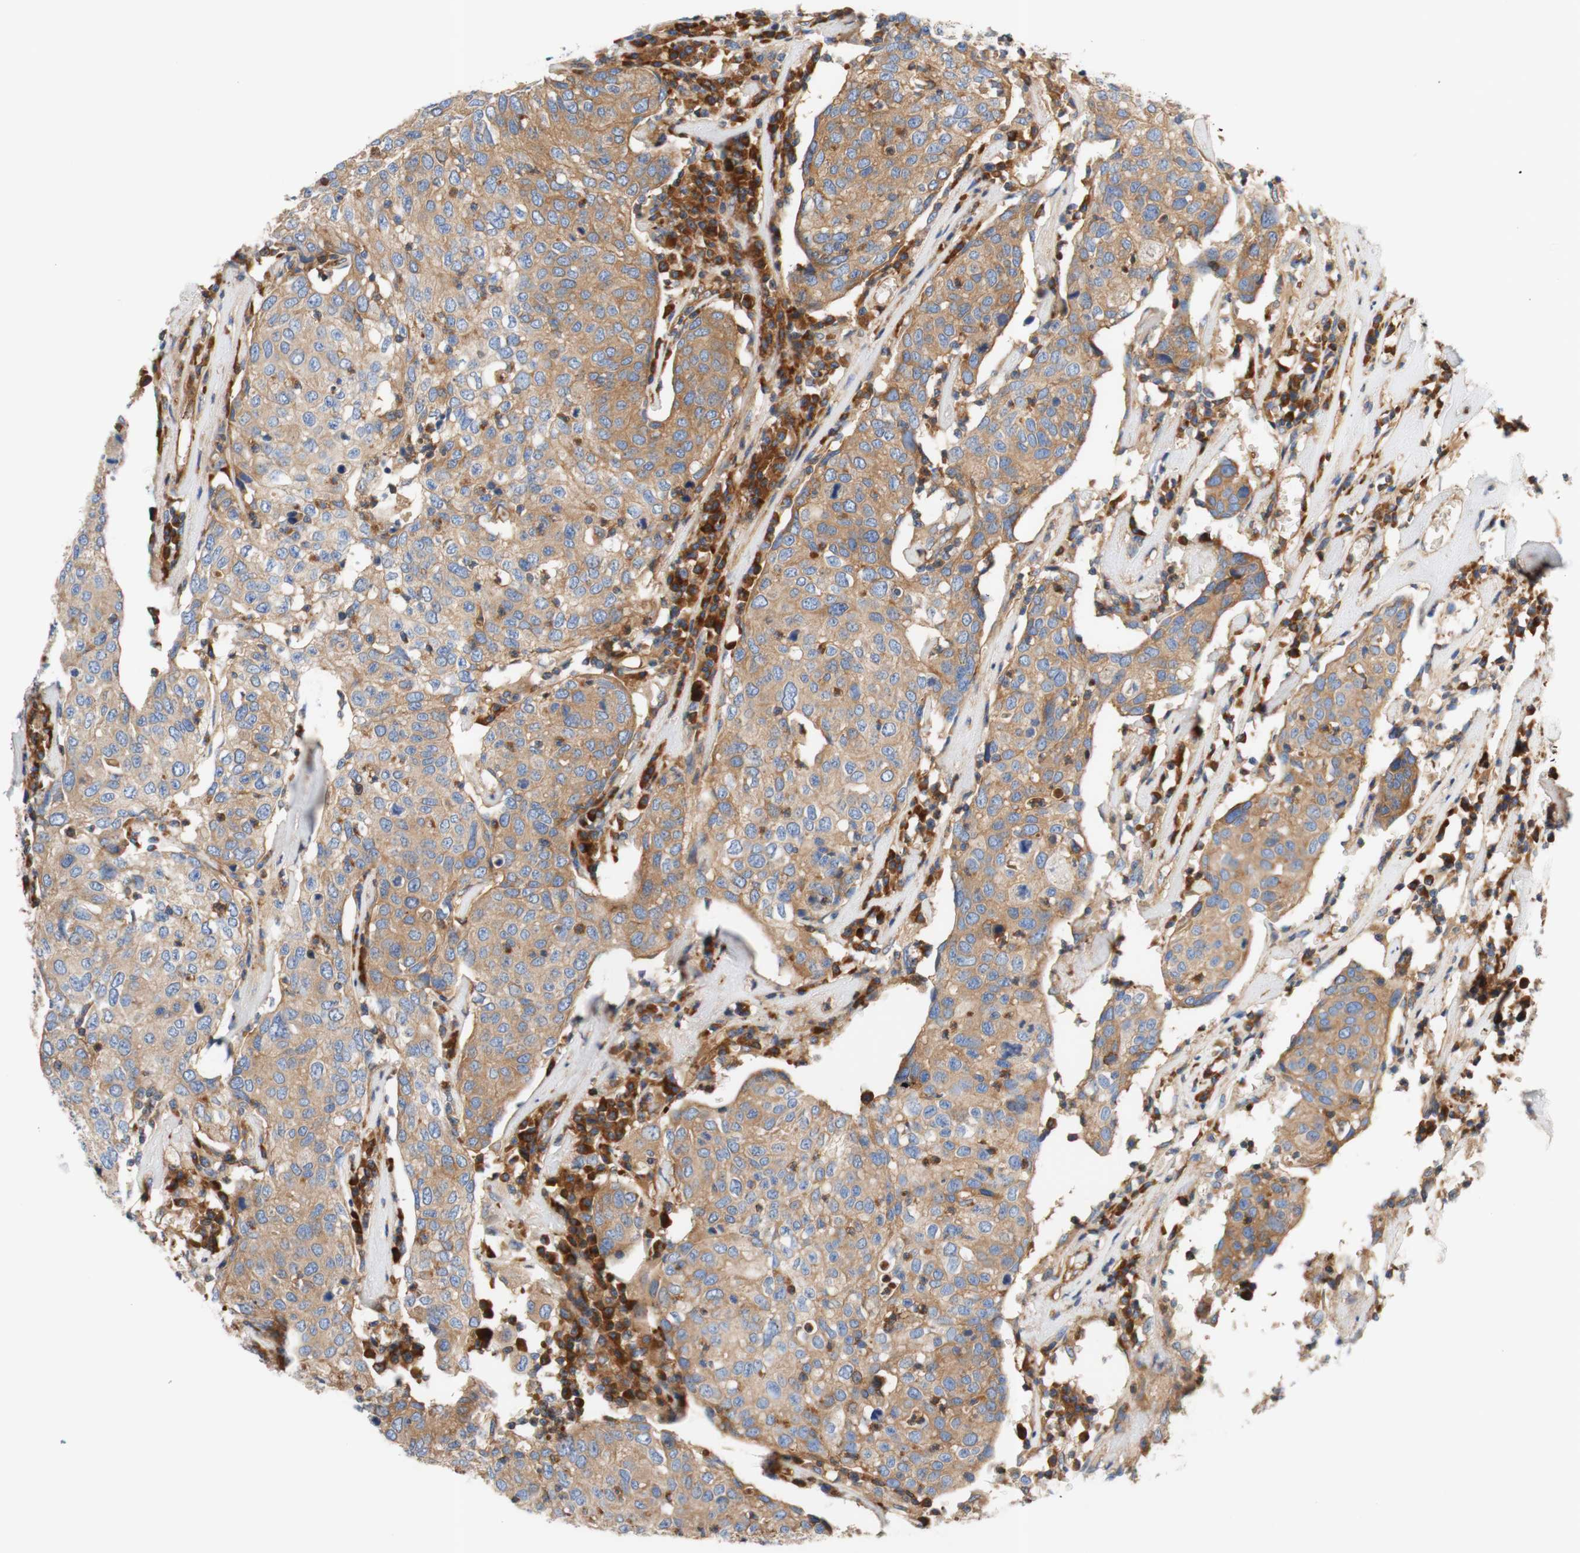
{"staining": {"intensity": "weak", "quantity": ">75%", "location": "cytoplasmic/membranous"}, "tissue": "head and neck cancer", "cell_type": "Tumor cells", "image_type": "cancer", "snomed": [{"axis": "morphology", "description": "Adenocarcinoma, NOS"}, {"axis": "topography", "description": "Salivary gland"}, {"axis": "topography", "description": "Head-Neck"}], "caption": "Tumor cells display low levels of weak cytoplasmic/membranous positivity in approximately >75% of cells in human head and neck cancer (adenocarcinoma).", "gene": "STOM", "patient": {"sex": "female", "age": 65}}